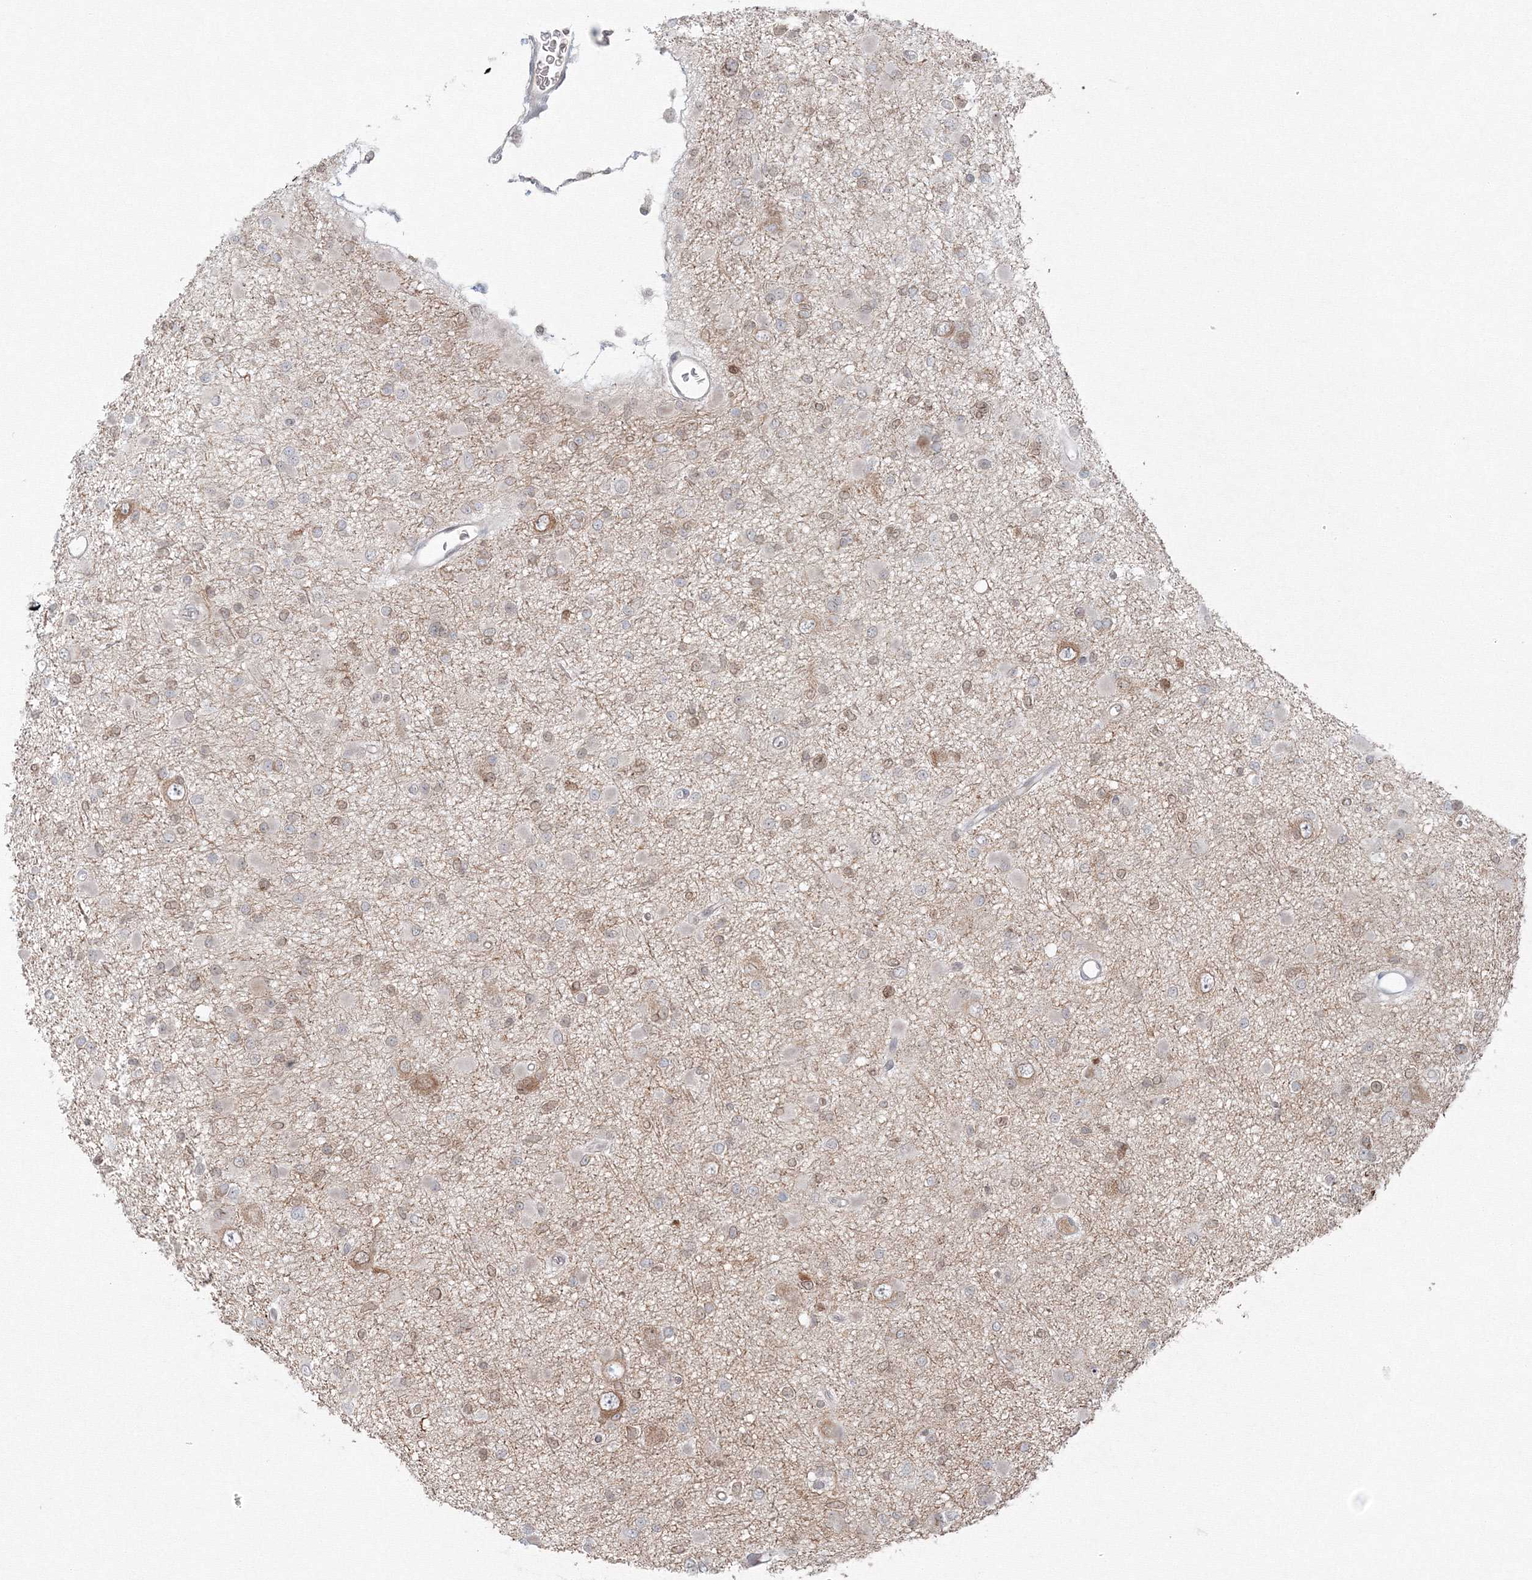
{"staining": {"intensity": "weak", "quantity": "25%-75%", "location": "cytoplasmic/membranous"}, "tissue": "glioma", "cell_type": "Tumor cells", "image_type": "cancer", "snomed": [{"axis": "morphology", "description": "Glioma, malignant, Low grade"}, {"axis": "topography", "description": "Brain"}], "caption": "Immunohistochemical staining of glioma displays weak cytoplasmic/membranous protein positivity in about 25%-75% of tumor cells.", "gene": "KIF4A", "patient": {"sex": "female", "age": 22}}